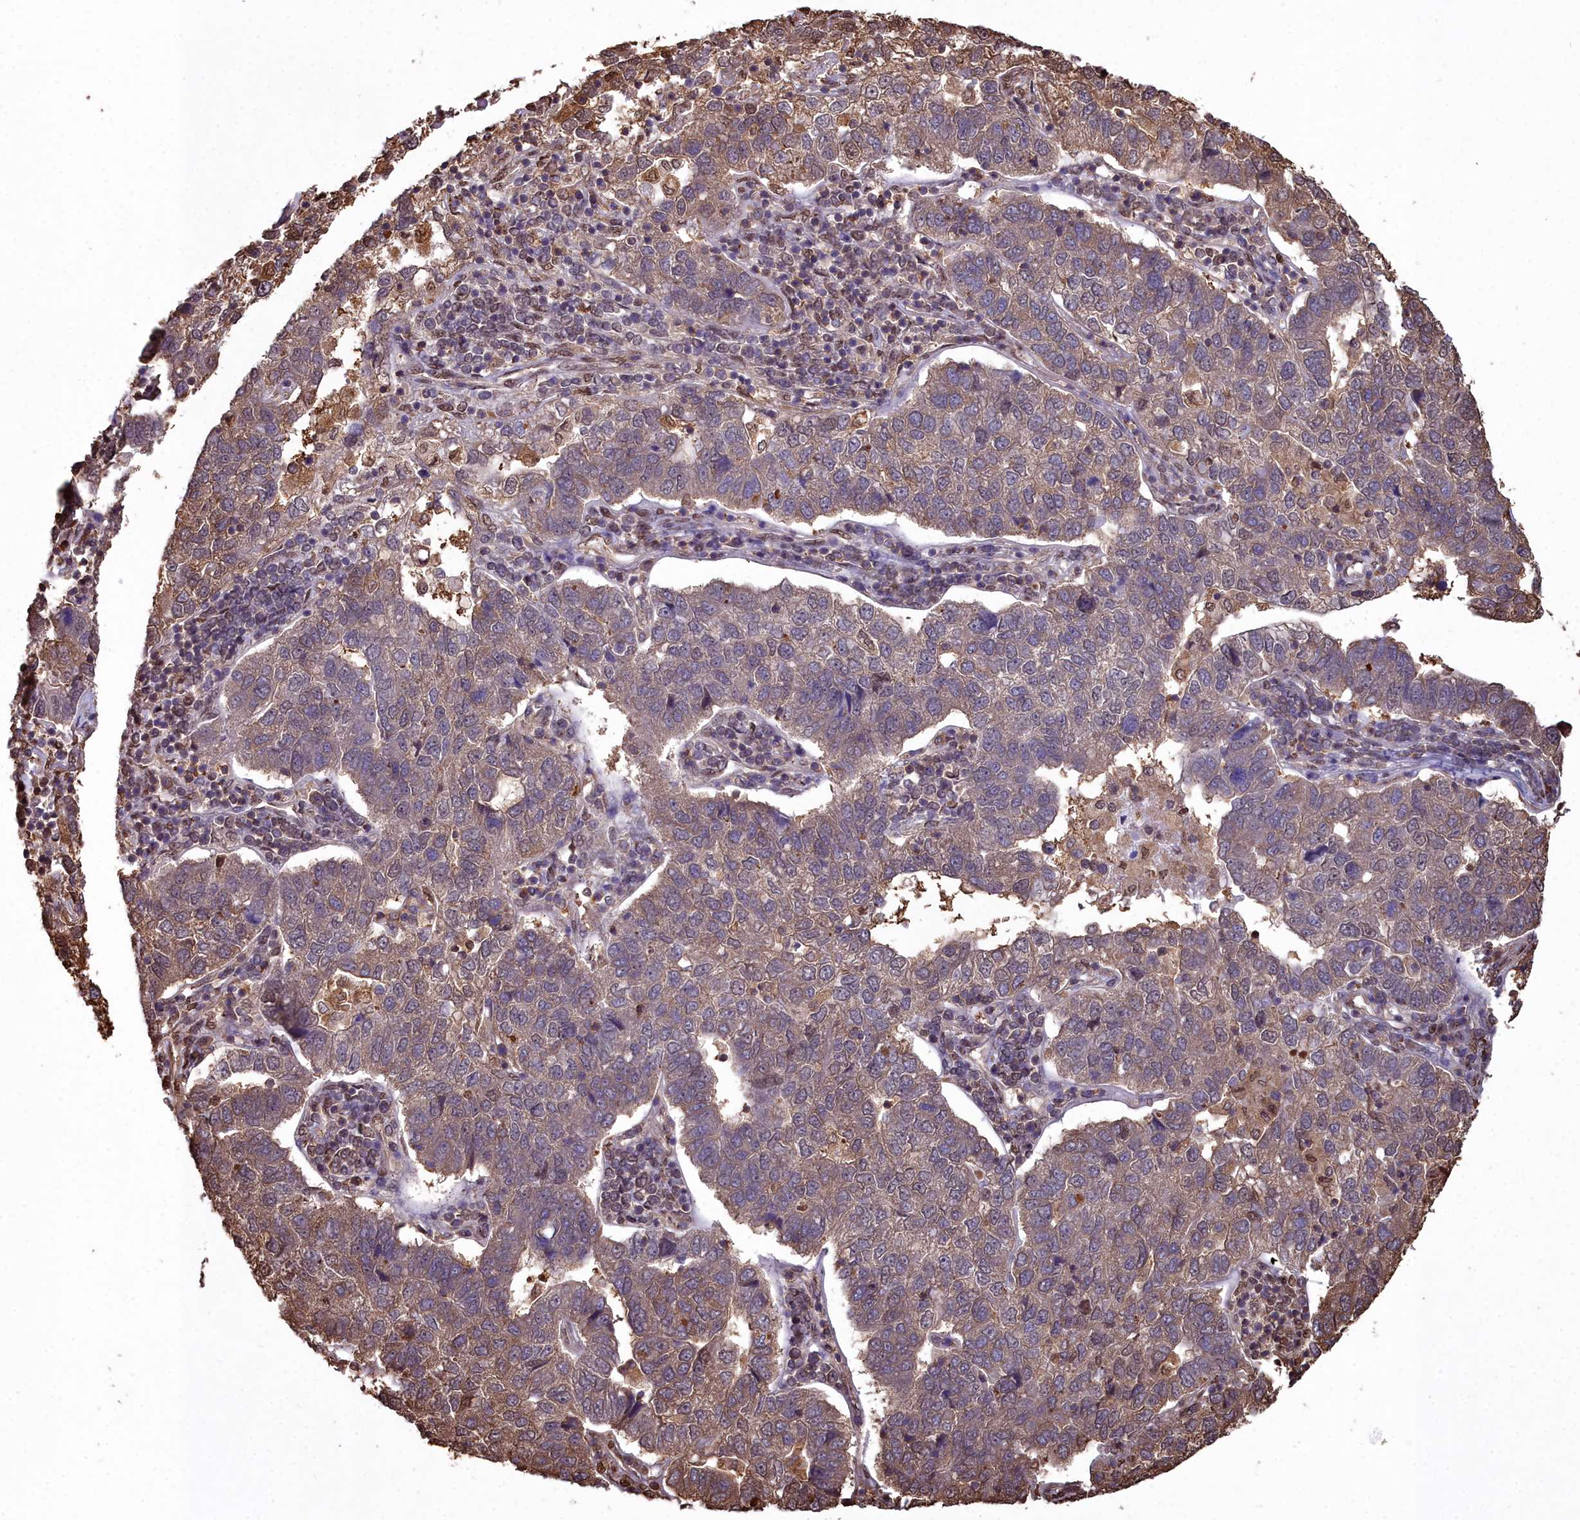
{"staining": {"intensity": "weak", "quantity": ">75%", "location": "cytoplasmic/membranous,nuclear"}, "tissue": "pancreatic cancer", "cell_type": "Tumor cells", "image_type": "cancer", "snomed": [{"axis": "morphology", "description": "Adenocarcinoma, NOS"}, {"axis": "topography", "description": "Pancreas"}], "caption": "Pancreatic cancer stained with immunohistochemistry exhibits weak cytoplasmic/membranous and nuclear staining in about >75% of tumor cells.", "gene": "GAPDH", "patient": {"sex": "female", "age": 61}}